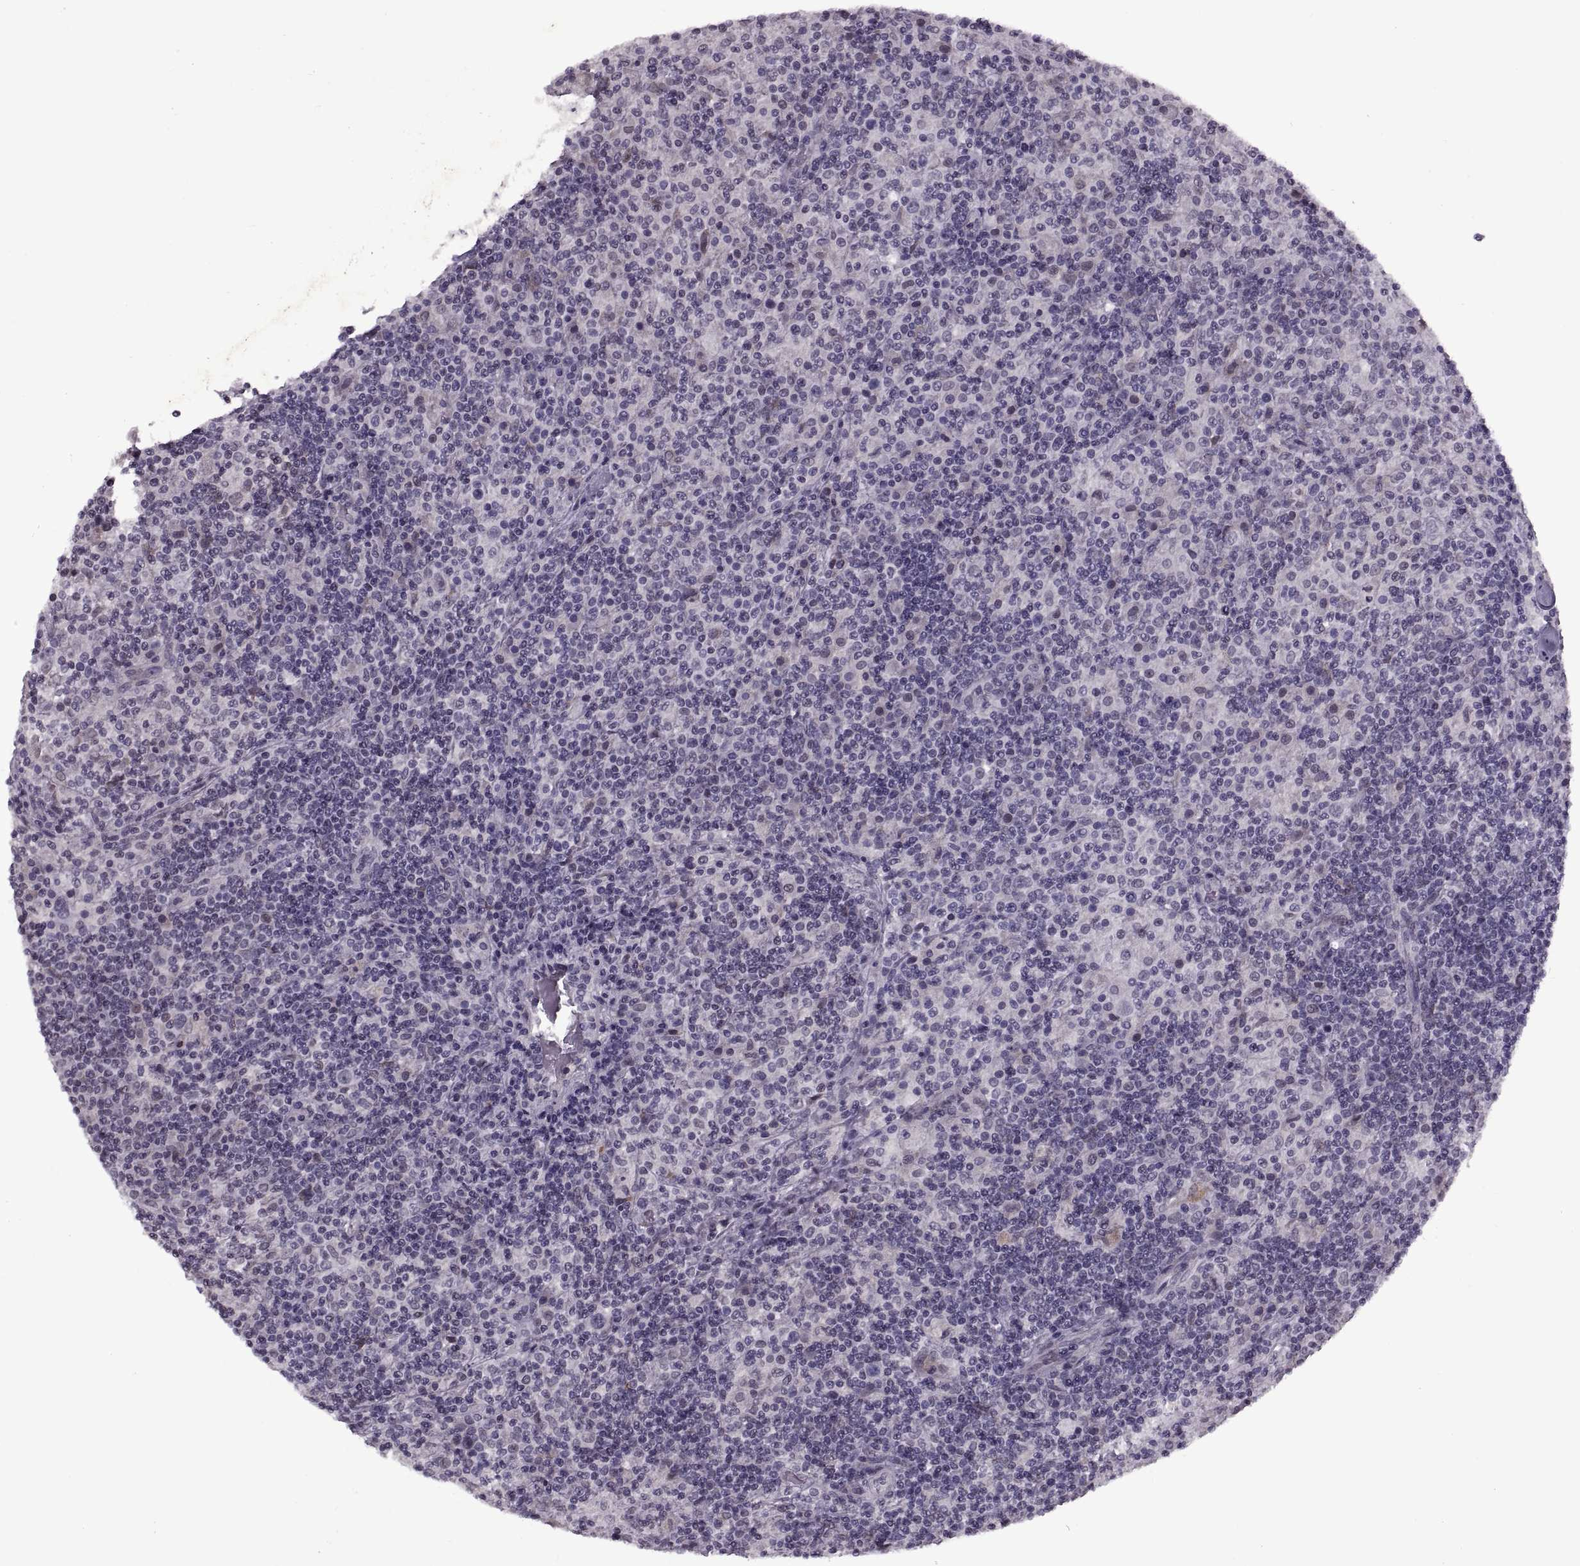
{"staining": {"intensity": "negative", "quantity": "none", "location": "none"}, "tissue": "lymphoma", "cell_type": "Tumor cells", "image_type": "cancer", "snomed": [{"axis": "morphology", "description": "Hodgkin's disease, NOS"}, {"axis": "topography", "description": "Lymph node"}], "caption": "Micrograph shows no protein positivity in tumor cells of Hodgkin's disease tissue.", "gene": "PRSS37", "patient": {"sex": "male", "age": 70}}